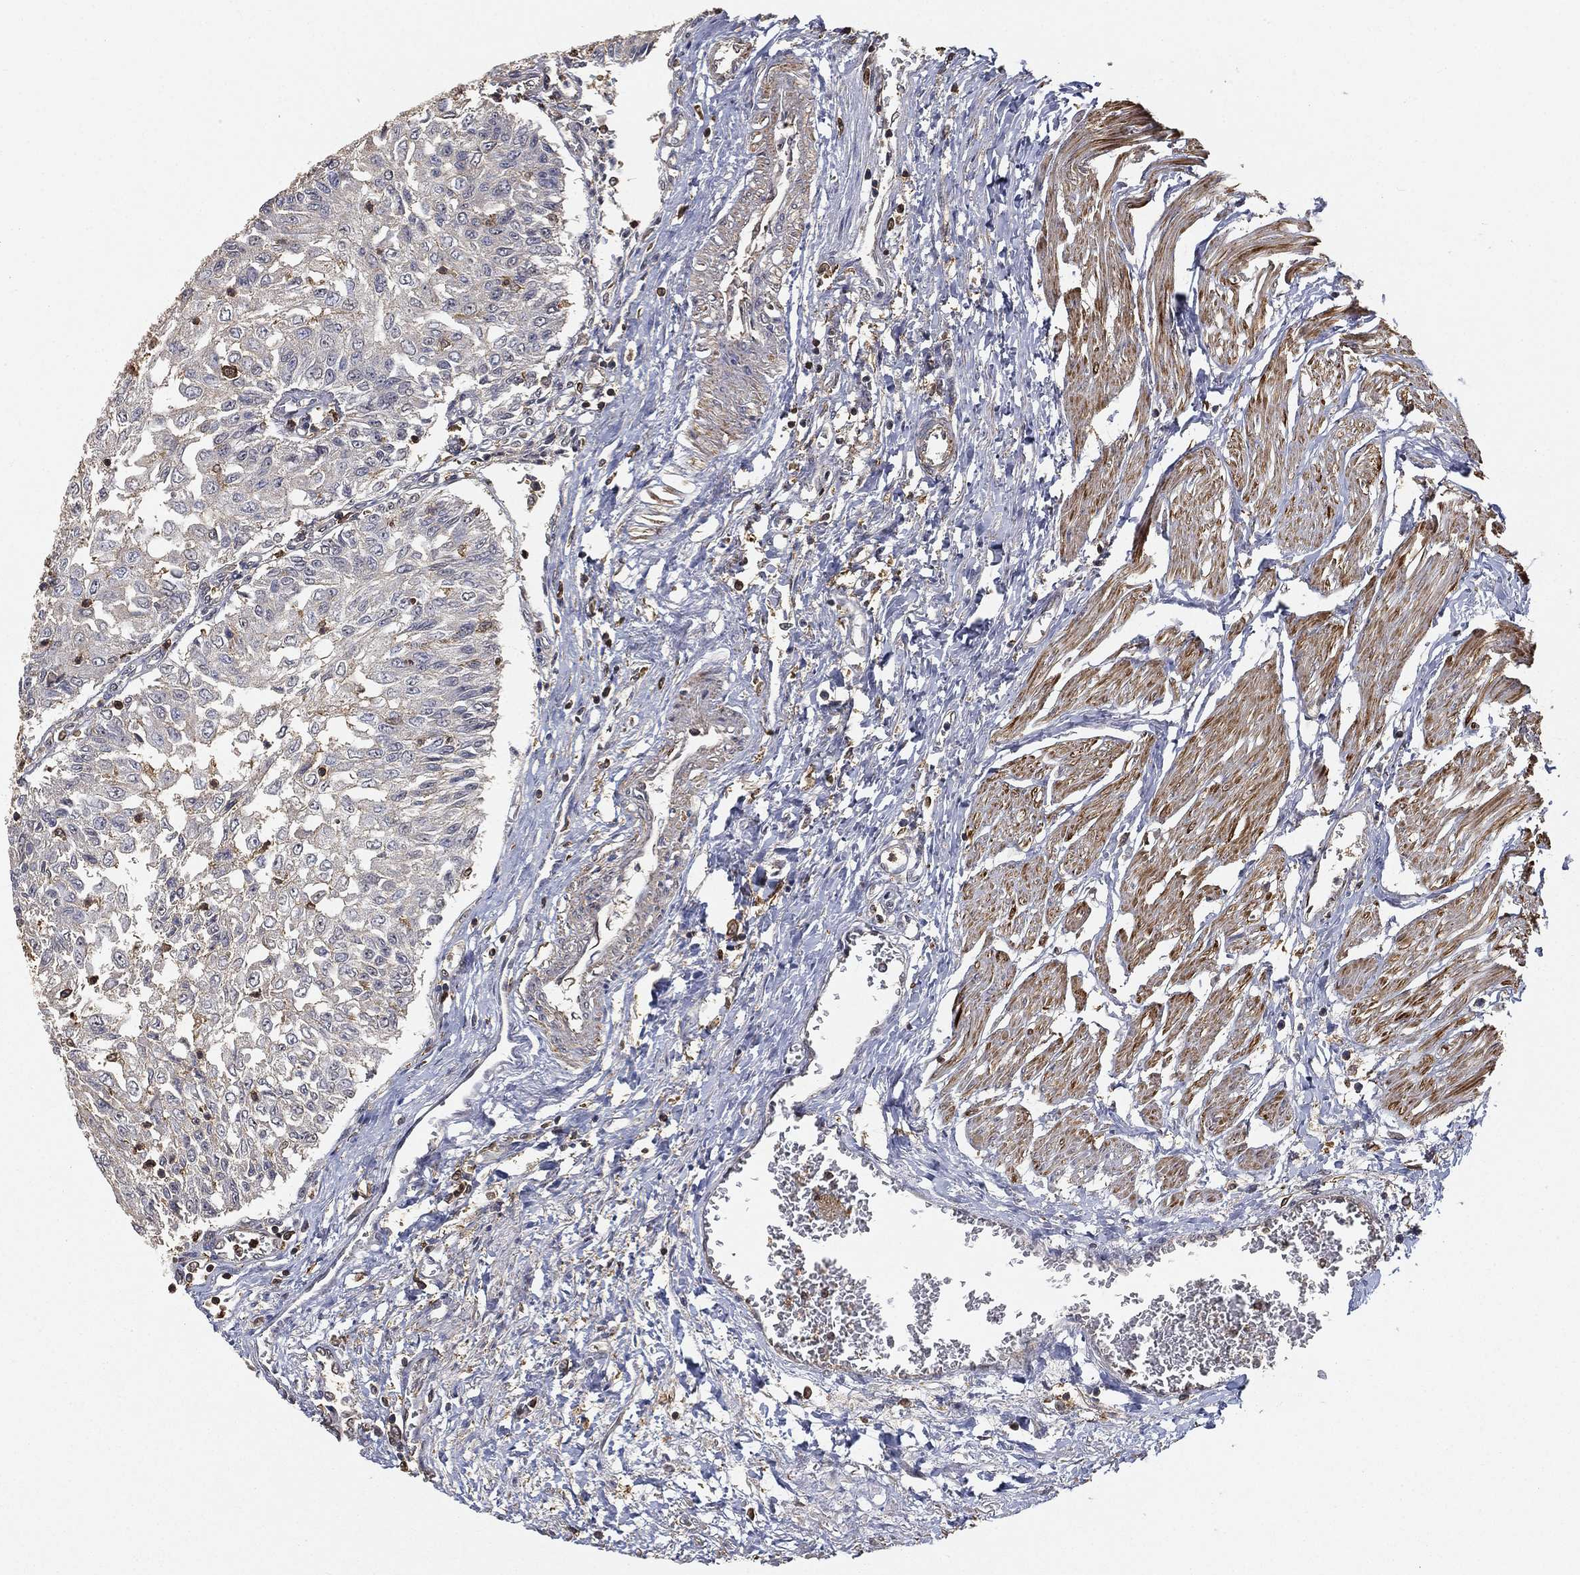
{"staining": {"intensity": "negative", "quantity": "none", "location": "none"}, "tissue": "urothelial cancer", "cell_type": "Tumor cells", "image_type": "cancer", "snomed": [{"axis": "morphology", "description": "Urothelial carcinoma, Low grade"}, {"axis": "topography", "description": "Urinary bladder"}], "caption": "Immunohistochemistry of human urothelial cancer exhibits no expression in tumor cells. The staining is performed using DAB (3,3'-diaminobenzidine) brown chromogen with nuclei counter-stained in using hematoxylin.", "gene": "CRYL1", "patient": {"sex": "male", "age": 78}}